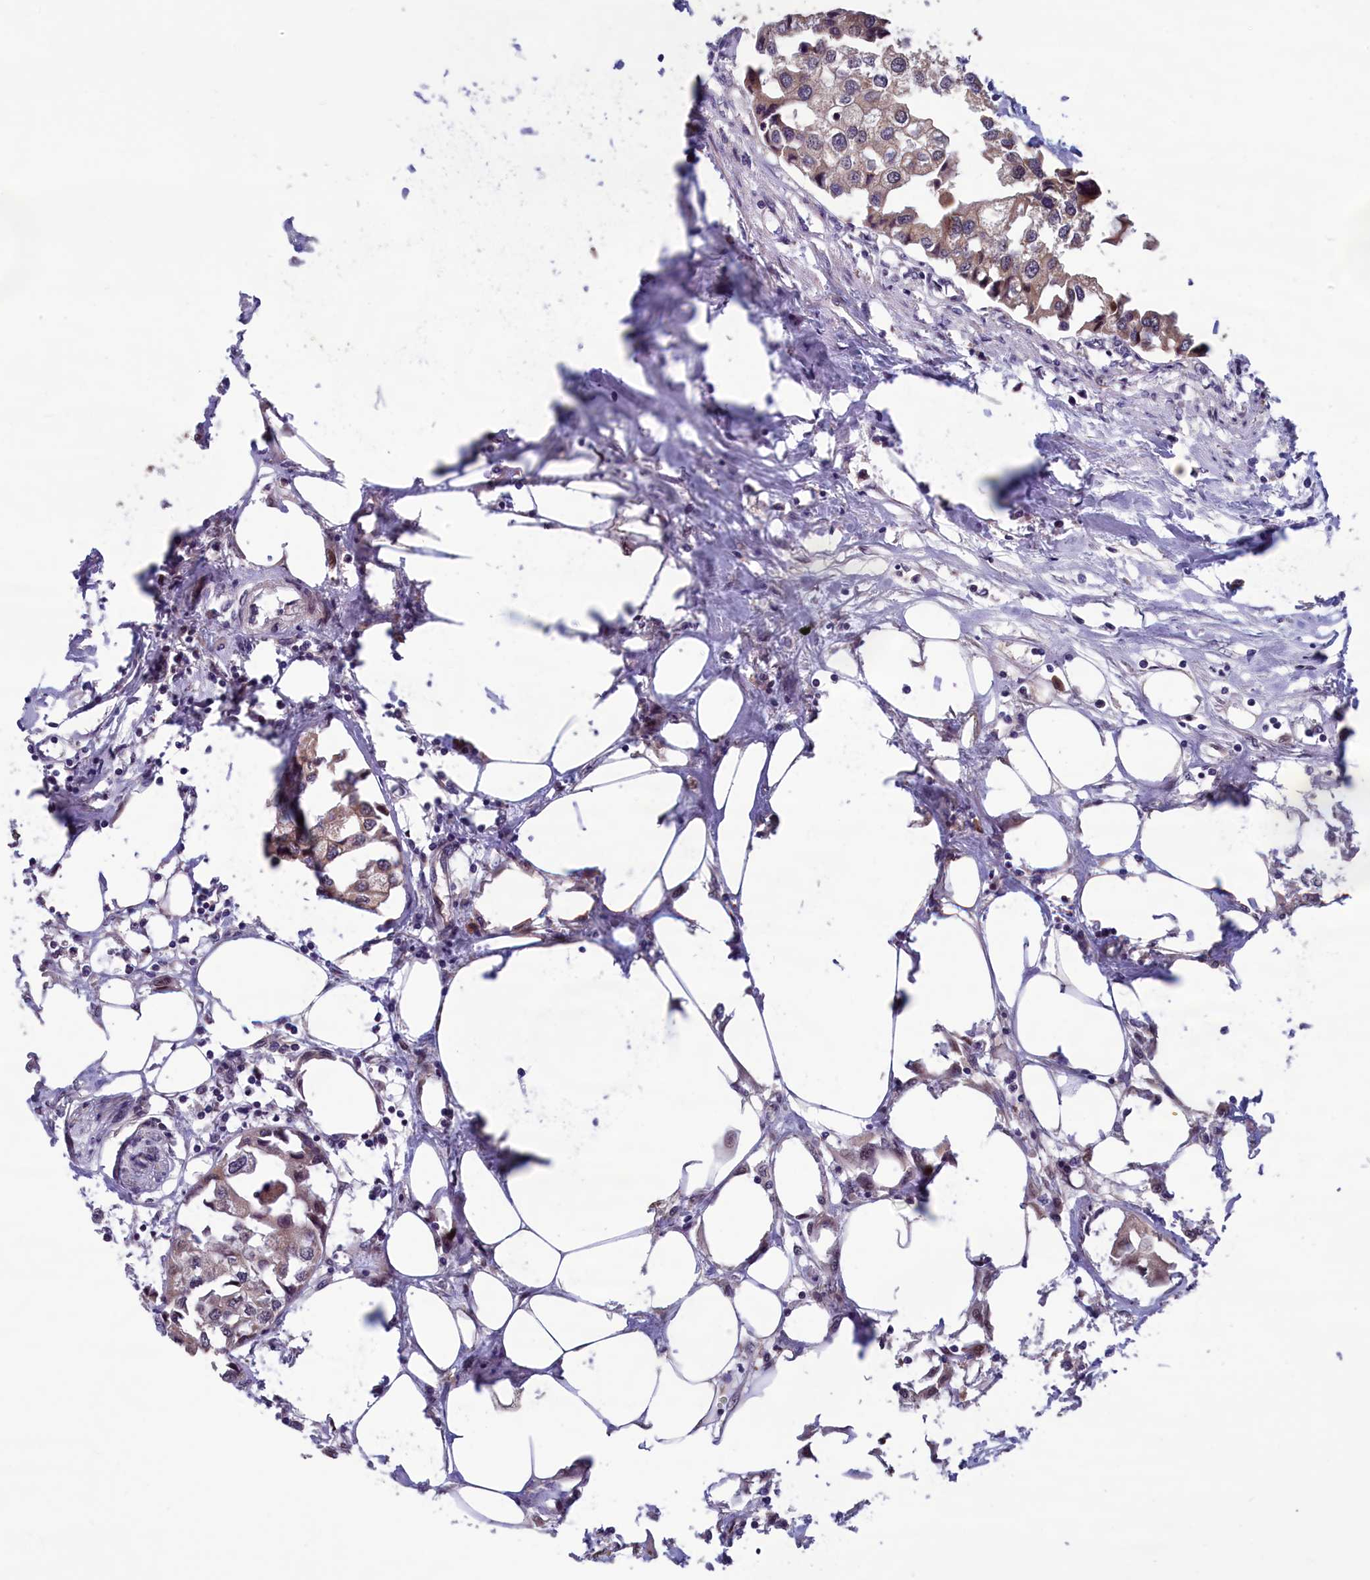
{"staining": {"intensity": "weak", "quantity": ">75%", "location": "cytoplasmic/membranous"}, "tissue": "urothelial cancer", "cell_type": "Tumor cells", "image_type": "cancer", "snomed": [{"axis": "morphology", "description": "Urothelial carcinoma, High grade"}, {"axis": "topography", "description": "Urinary bladder"}], "caption": "Human urothelial carcinoma (high-grade) stained with a brown dye shows weak cytoplasmic/membranous positive positivity in about >75% of tumor cells.", "gene": "CCDC15", "patient": {"sex": "male", "age": 64}}